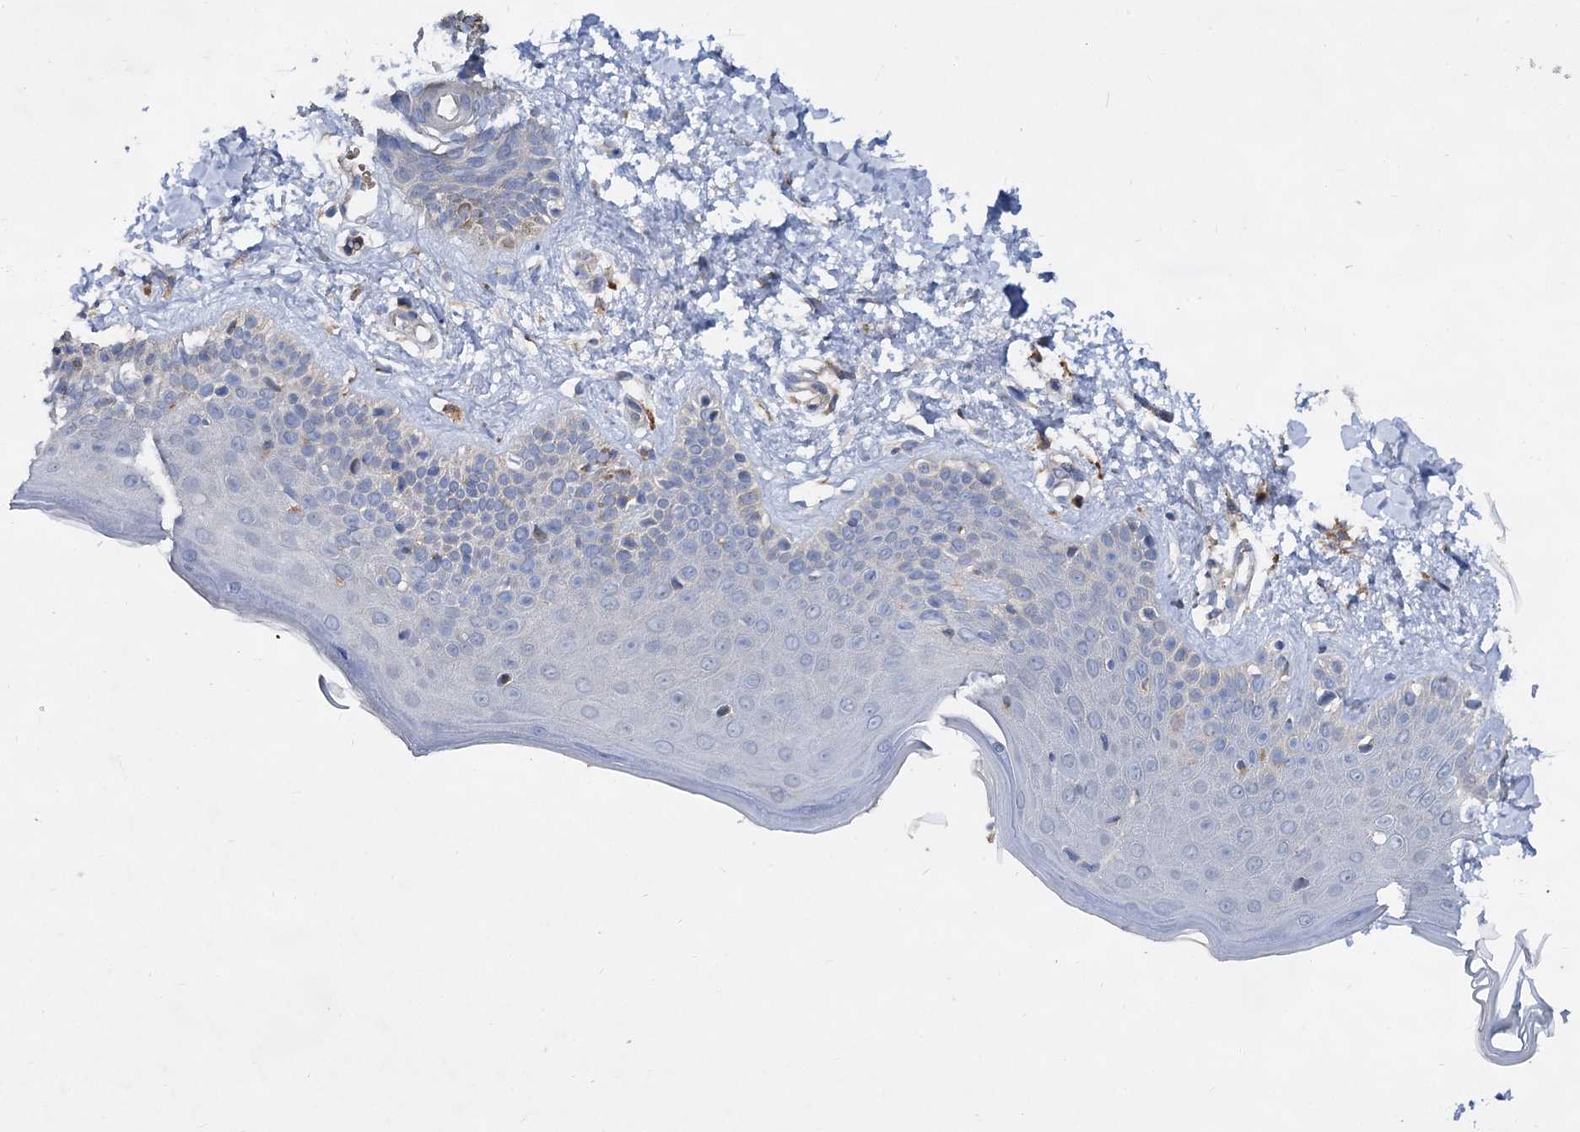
{"staining": {"intensity": "negative", "quantity": "none", "location": "none"}, "tissue": "skin", "cell_type": "Fibroblasts", "image_type": "normal", "snomed": [{"axis": "morphology", "description": "Normal tissue, NOS"}, {"axis": "topography", "description": "Skin"}], "caption": "Image shows no protein staining in fibroblasts of normal skin. (Stains: DAB (3,3'-diaminobenzidine) IHC with hematoxylin counter stain, Microscopy: brightfield microscopy at high magnification).", "gene": "HVCN1", "patient": {"sex": "male", "age": 52}}